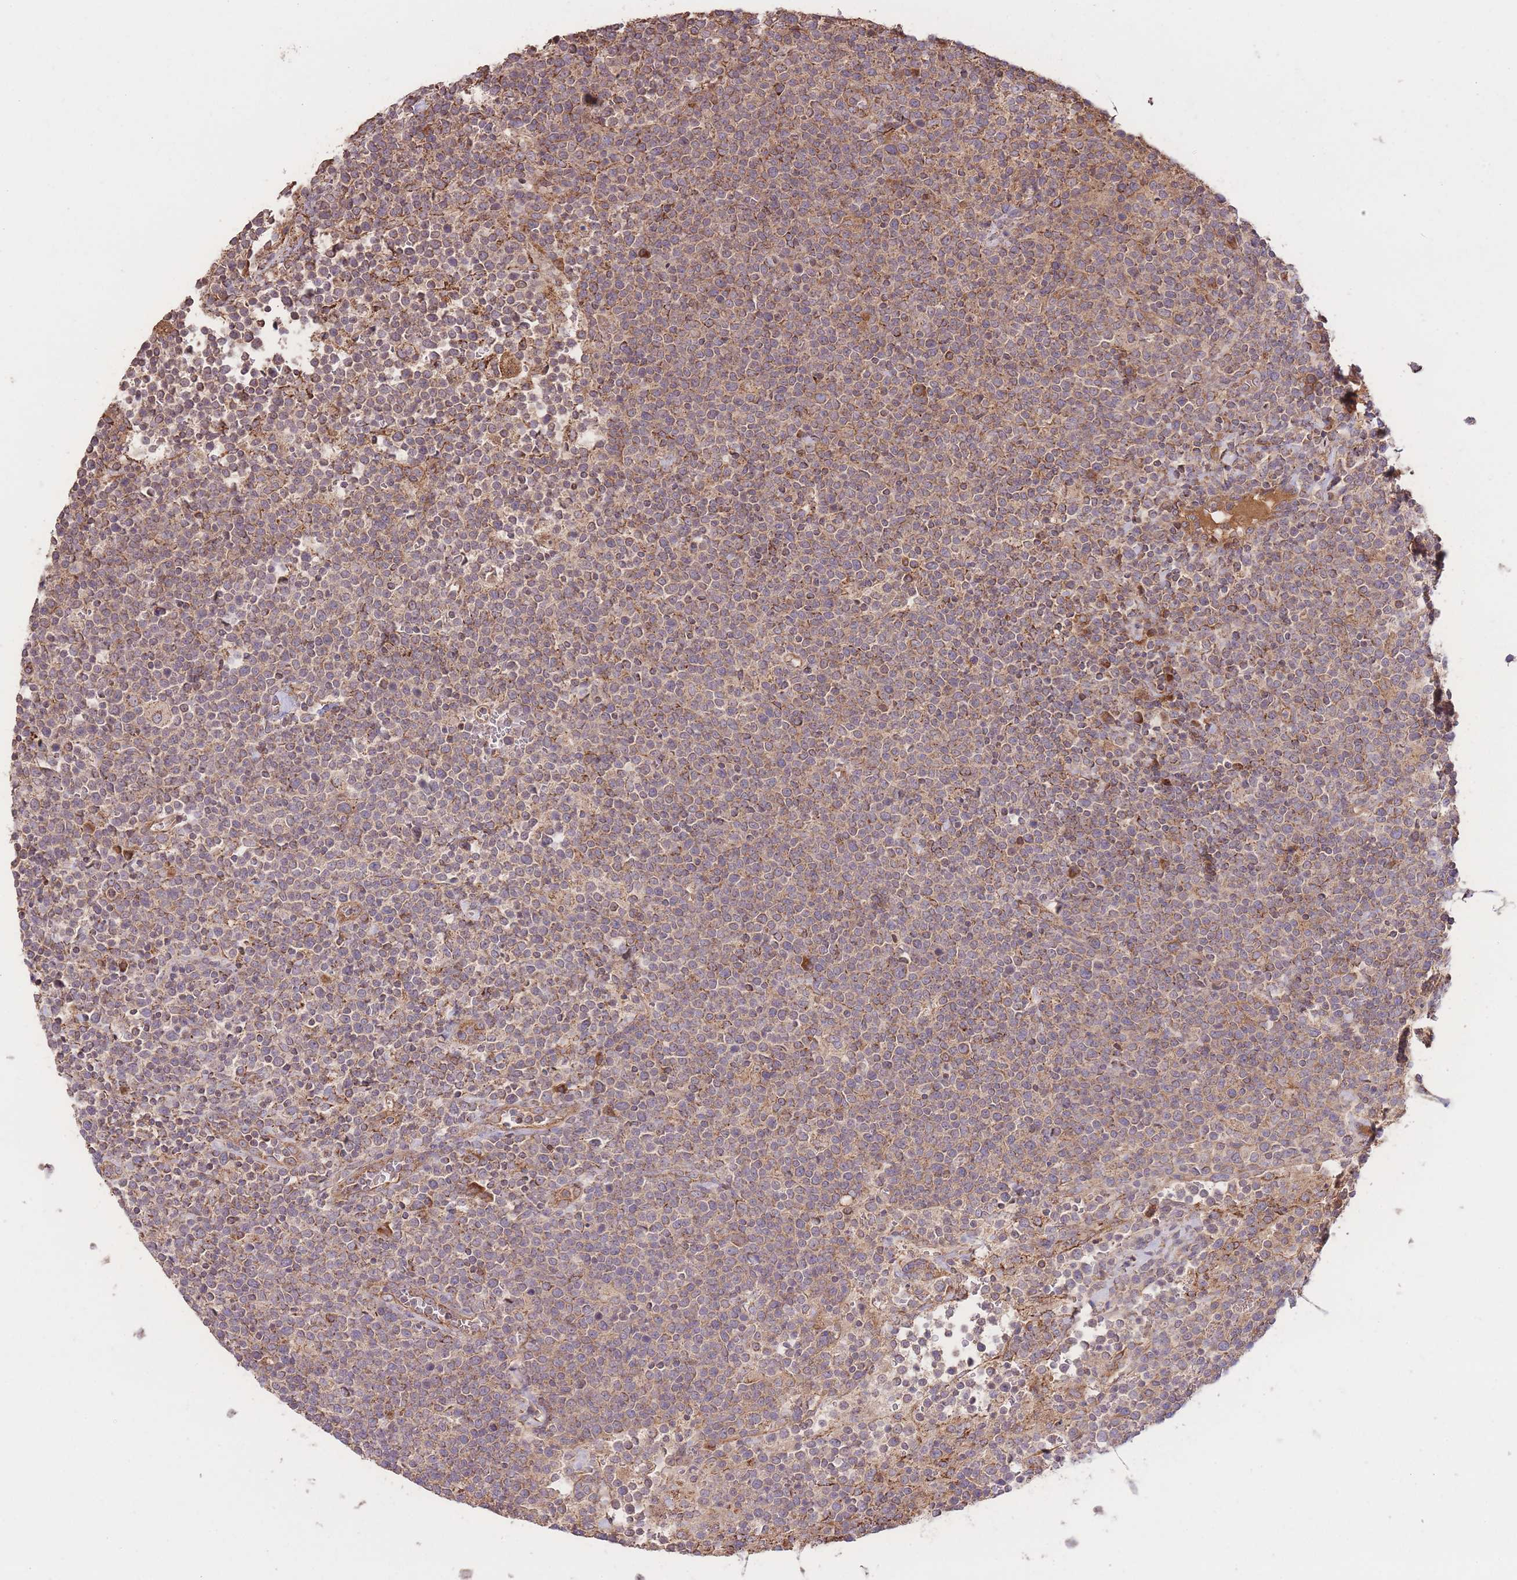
{"staining": {"intensity": "weak", "quantity": ">75%", "location": "cytoplasmic/membranous"}, "tissue": "lymphoma", "cell_type": "Tumor cells", "image_type": "cancer", "snomed": [{"axis": "morphology", "description": "Malignant lymphoma, non-Hodgkin's type, High grade"}, {"axis": "topography", "description": "Lymph node"}], "caption": "Protein staining of lymphoma tissue displays weak cytoplasmic/membranous positivity in approximately >75% of tumor cells.", "gene": "EEF1AKMT1", "patient": {"sex": "male", "age": 61}}